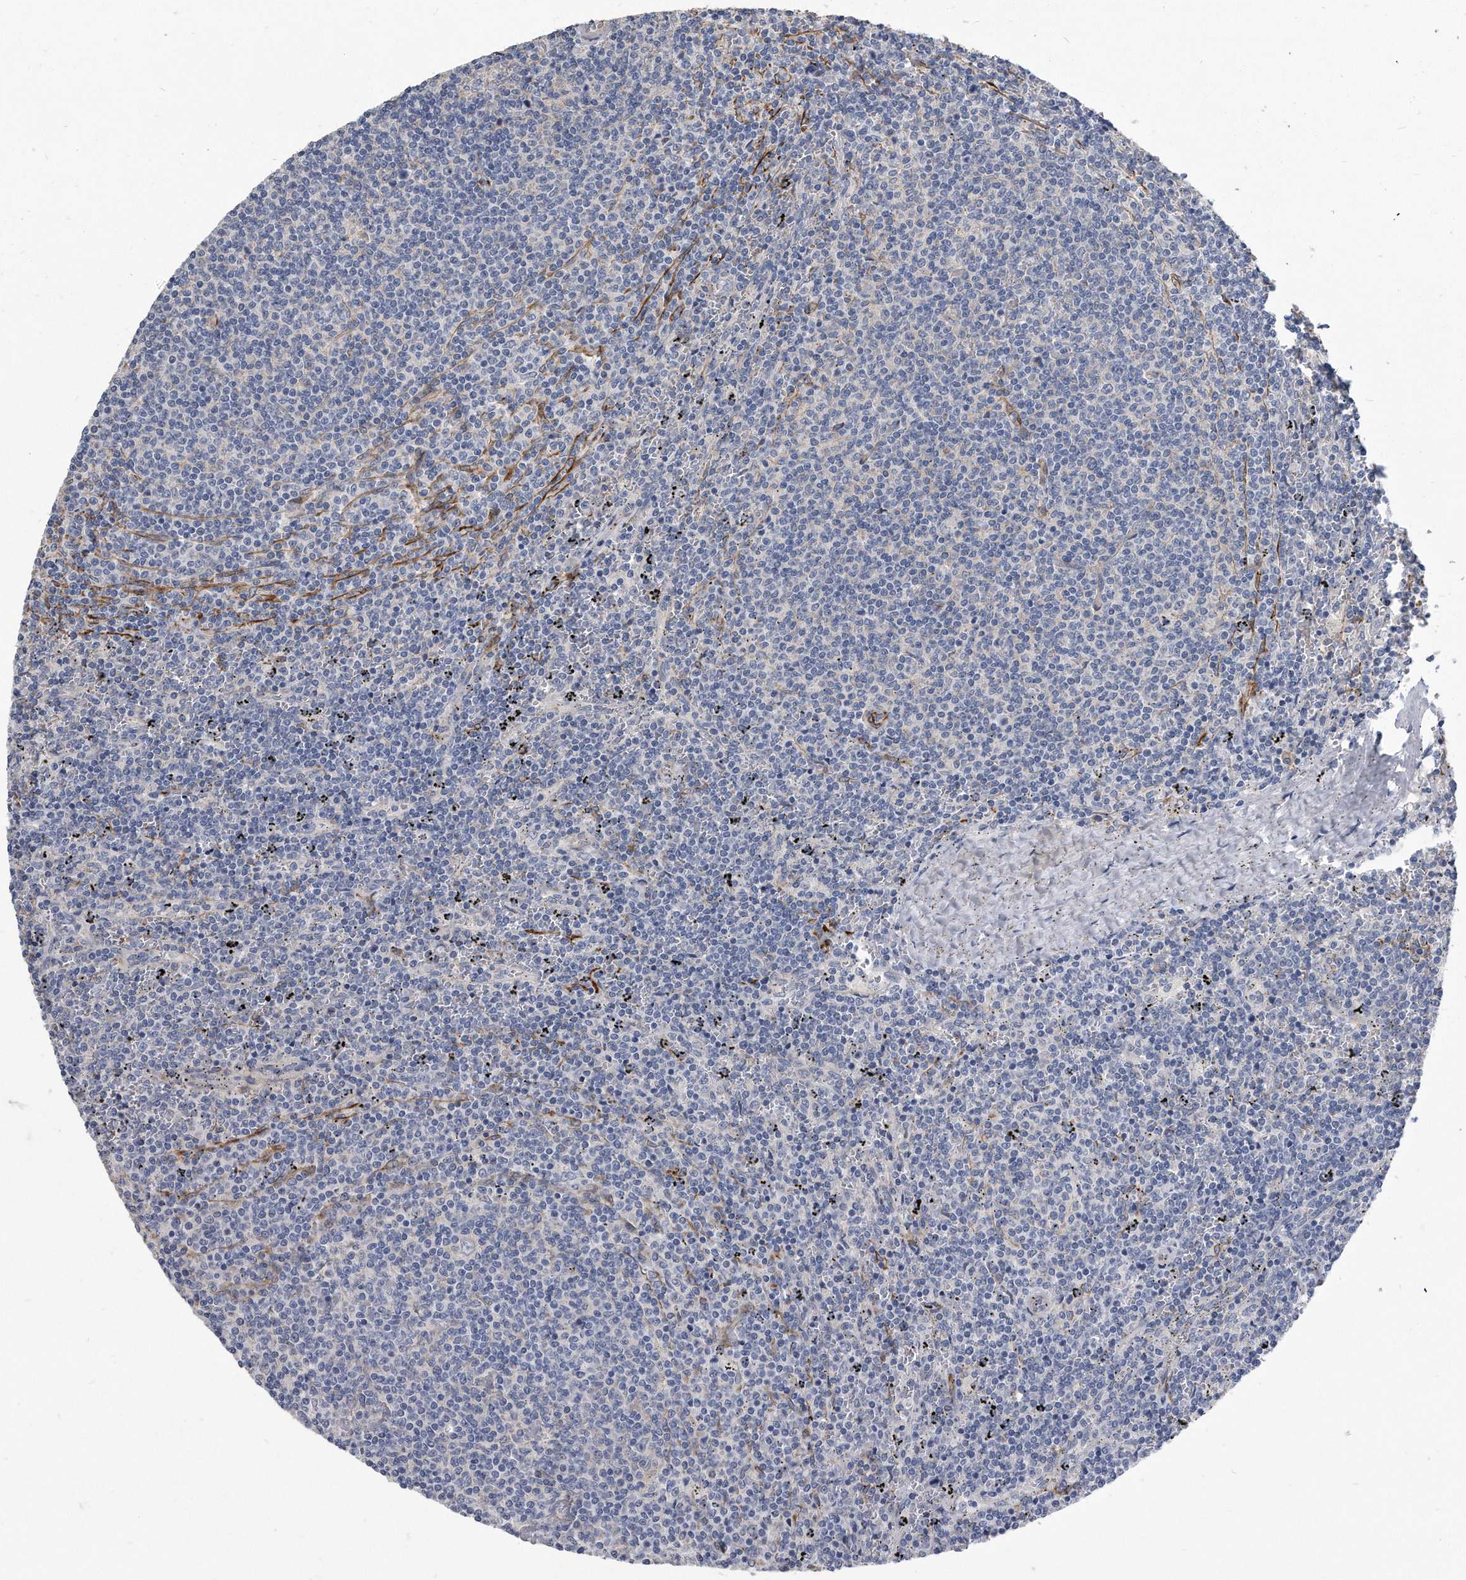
{"staining": {"intensity": "negative", "quantity": "none", "location": "none"}, "tissue": "lymphoma", "cell_type": "Tumor cells", "image_type": "cancer", "snomed": [{"axis": "morphology", "description": "Malignant lymphoma, non-Hodgkin's type, Low grade"}, {"axis": "topography", "description": "Spleen"}], "caption": "There is no significant staining in tumor cells of low-grade malignant lymphoma, non-Hodgkin's type.", "gene": "EIF2B4", "patient": {"sex": "female", "age": 50}}